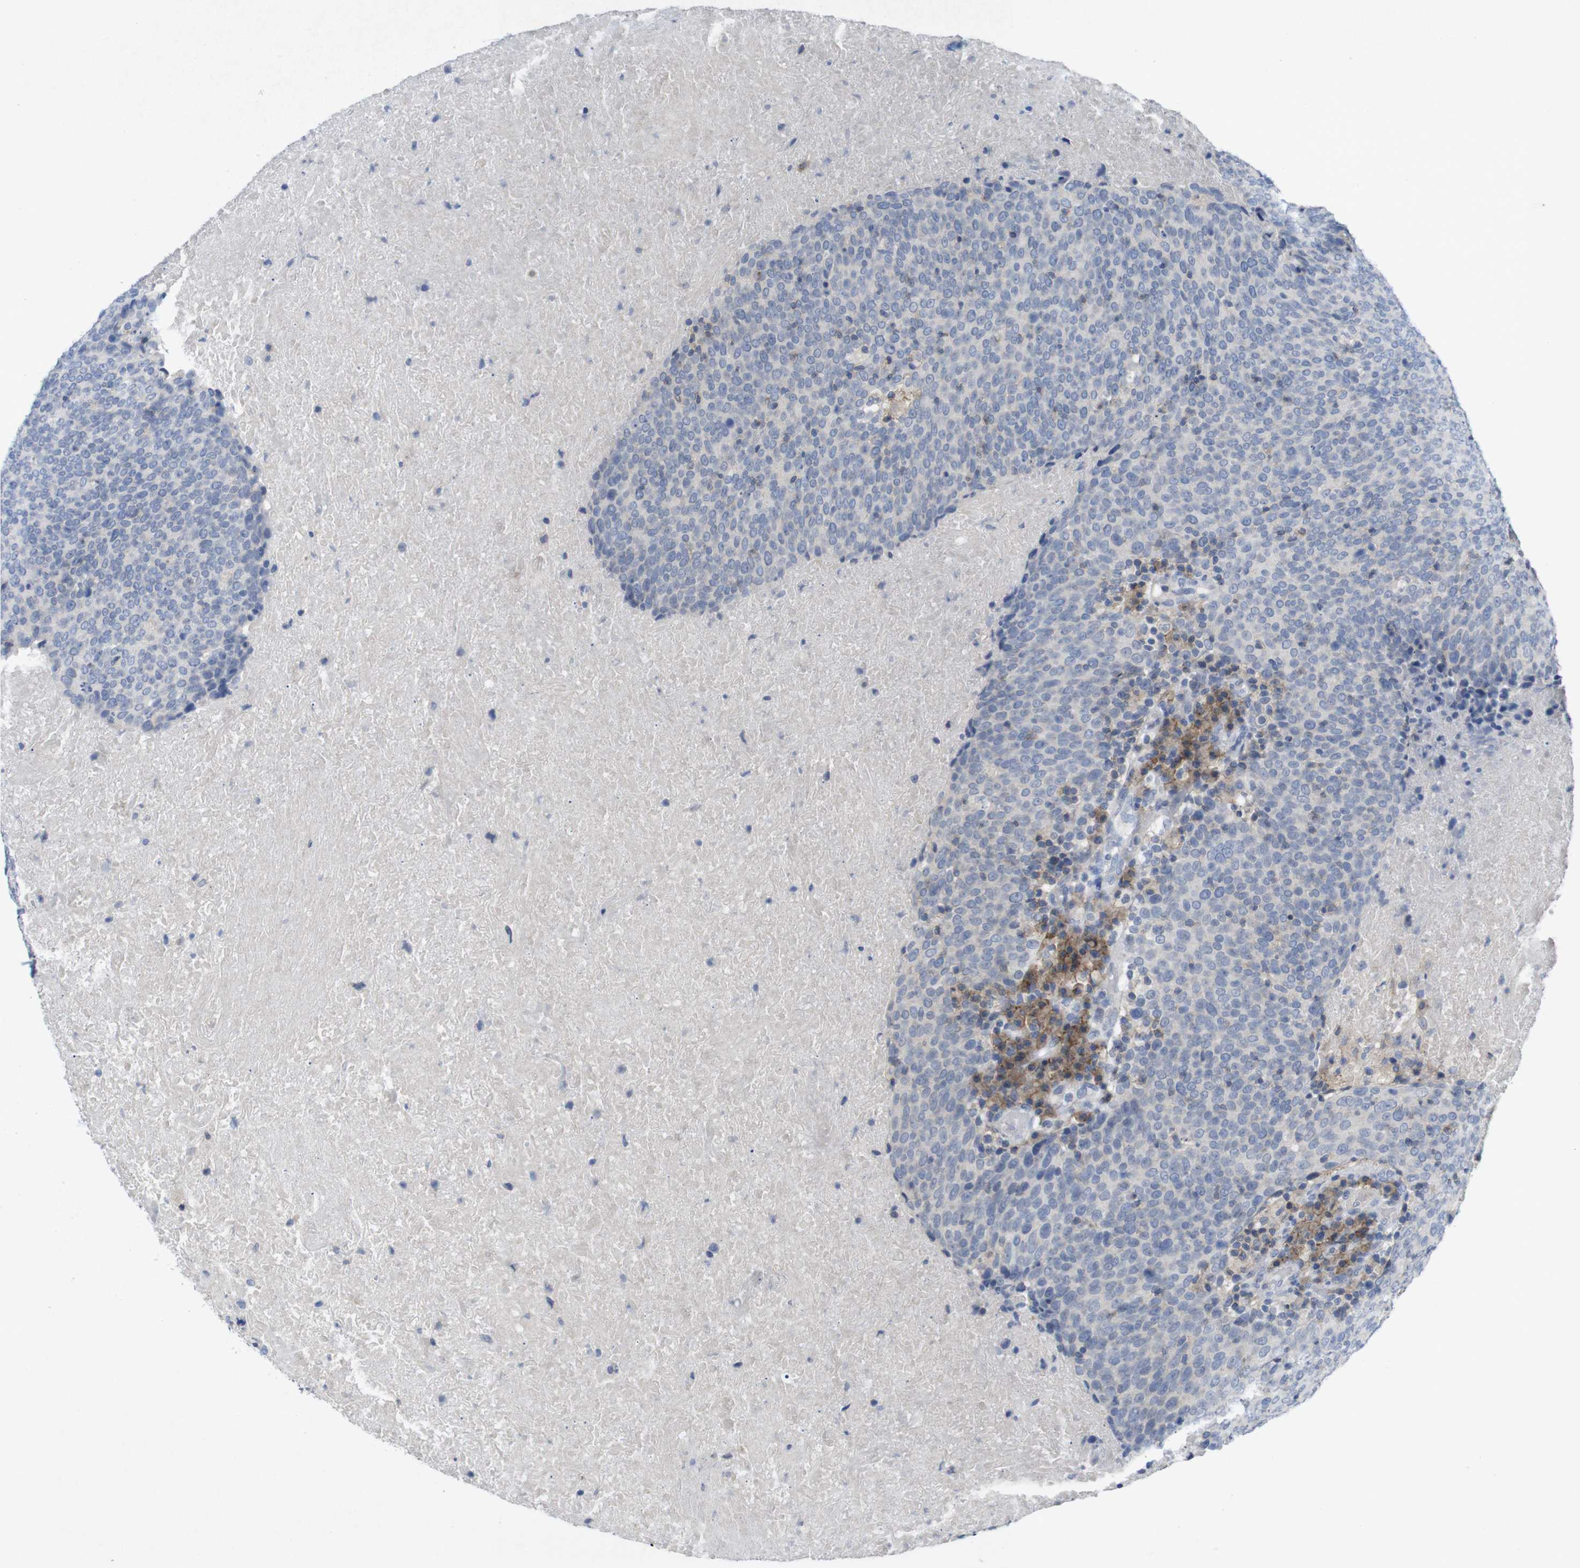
{"staining": {"intensity": "negative", "quantity": "none", "location": "none"}, "tissue": "head and neck cancer", "cell_type": "Tumor cells", "image_type": "cancer", "snomed": [{"axis": "morphology", "description": "Squamous cell carcinoma, NOS"}, {"axis": "morphology", "description": "Squamous cell carcinoma, metastatic, NOS"}, {"axis": "topography", "description": "Lymph node"}, {"axis": "topography", "description": "Head-Neck"}], "caption": "High power microscopy micrograph of an immunohistochemistry image of head and neck cancer (metastatic squamous cell carcinoma), revealing no significant positivity in tumor cells. (Brightfield microscopy of DAB immunohistochemistry at high magnification).", "gene": "SLAMF7", "patient": {"sex": "male", "age": 62}}